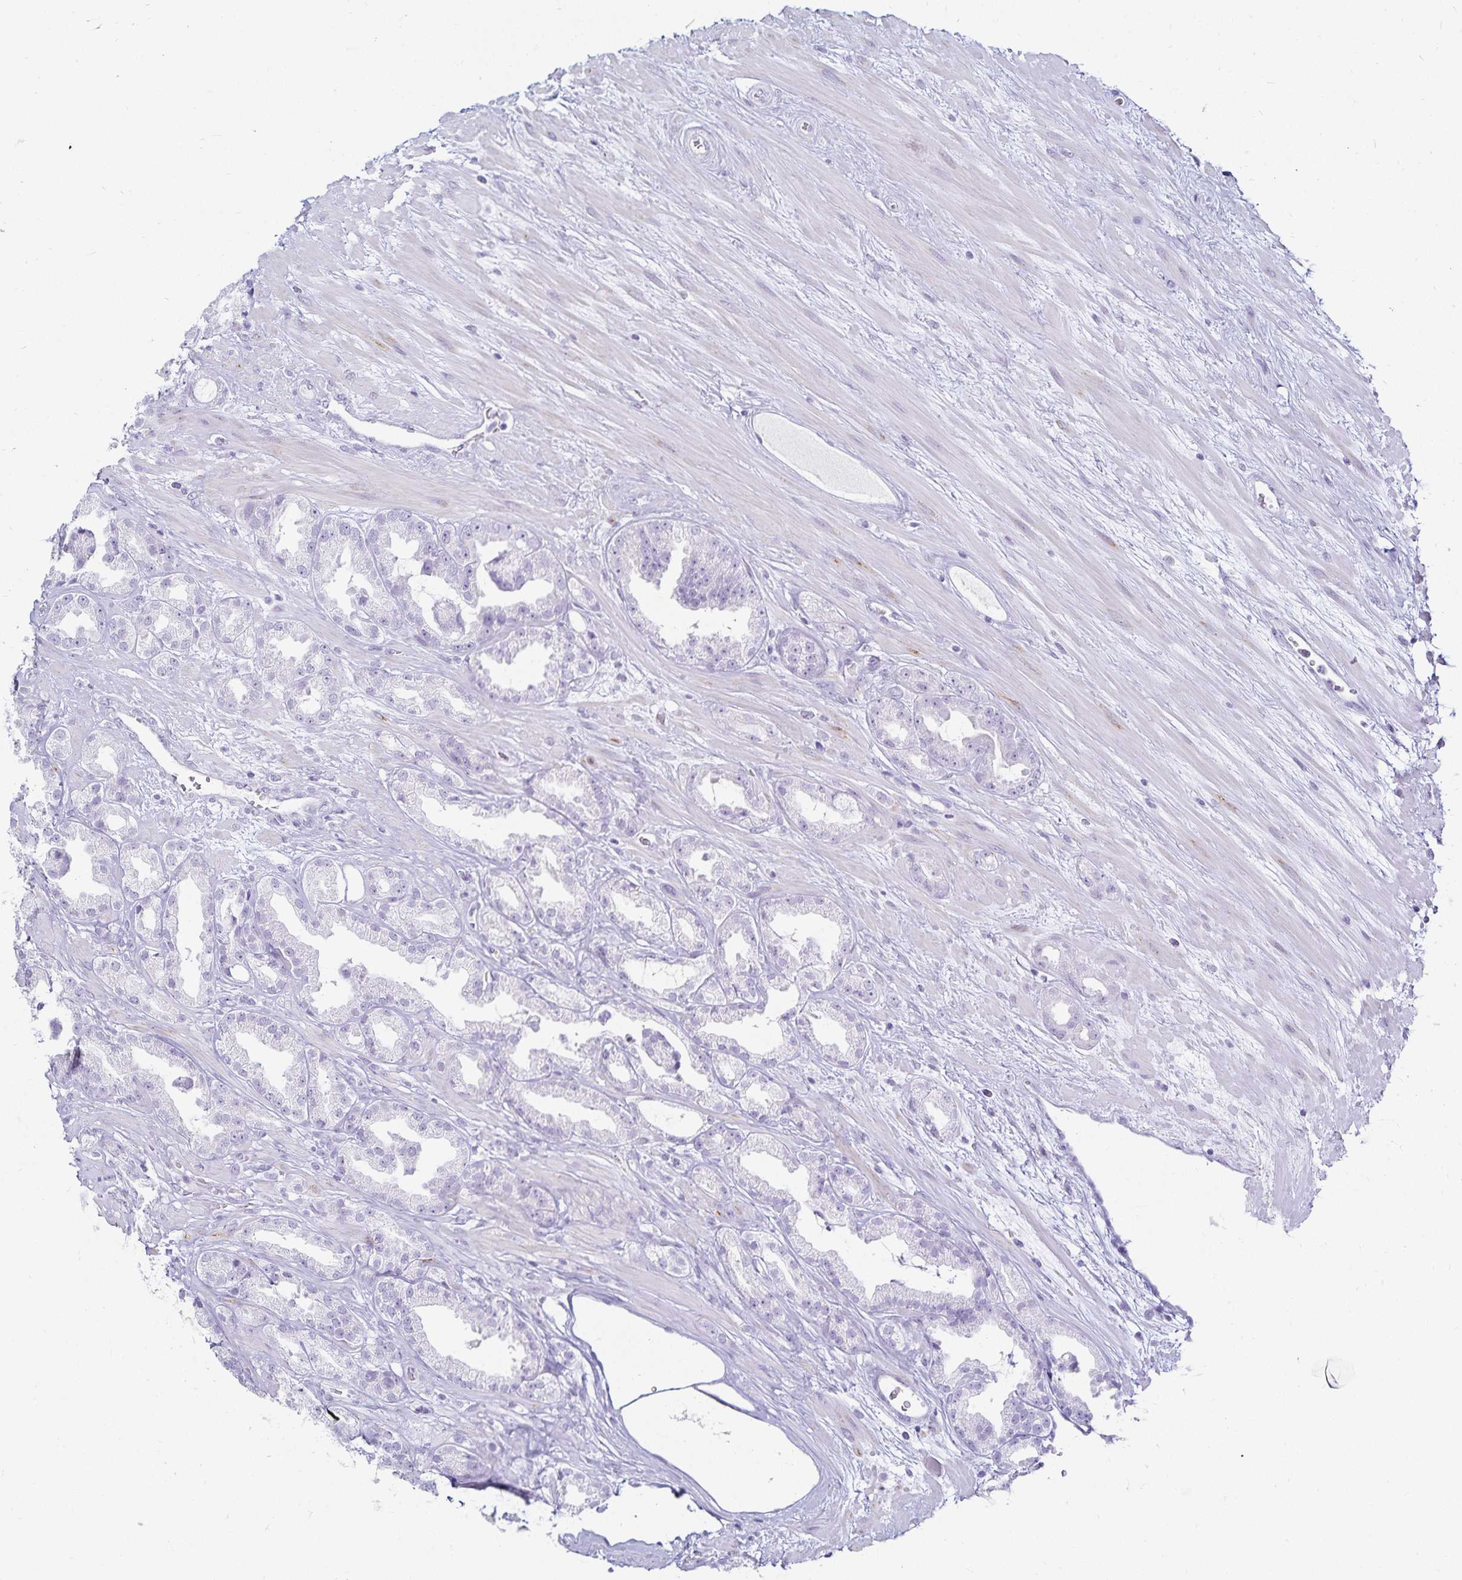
{"staining": {"intensity": "negative", "quantity": "none", "location": "none"}, "tissue": "prostate cancer", "cell_type": "Tumor cells", "image_type": "cancer", "snomed": [{"axis": "morphology", "description": "Adenocarcinoma, Low grade"}, {"axis": "topography", "description": "Prostate"}], "caption": "The histopathology image demonstrates no staining of tumor cells in prostate cancer. The staining was performed using DAB to visualize the protein expression in brown, while the nuclei were stained in blue with hematoxylin (Magnification: 20x).", "gene": "GP2", "patient": {"sex": "male", "age": 61}}